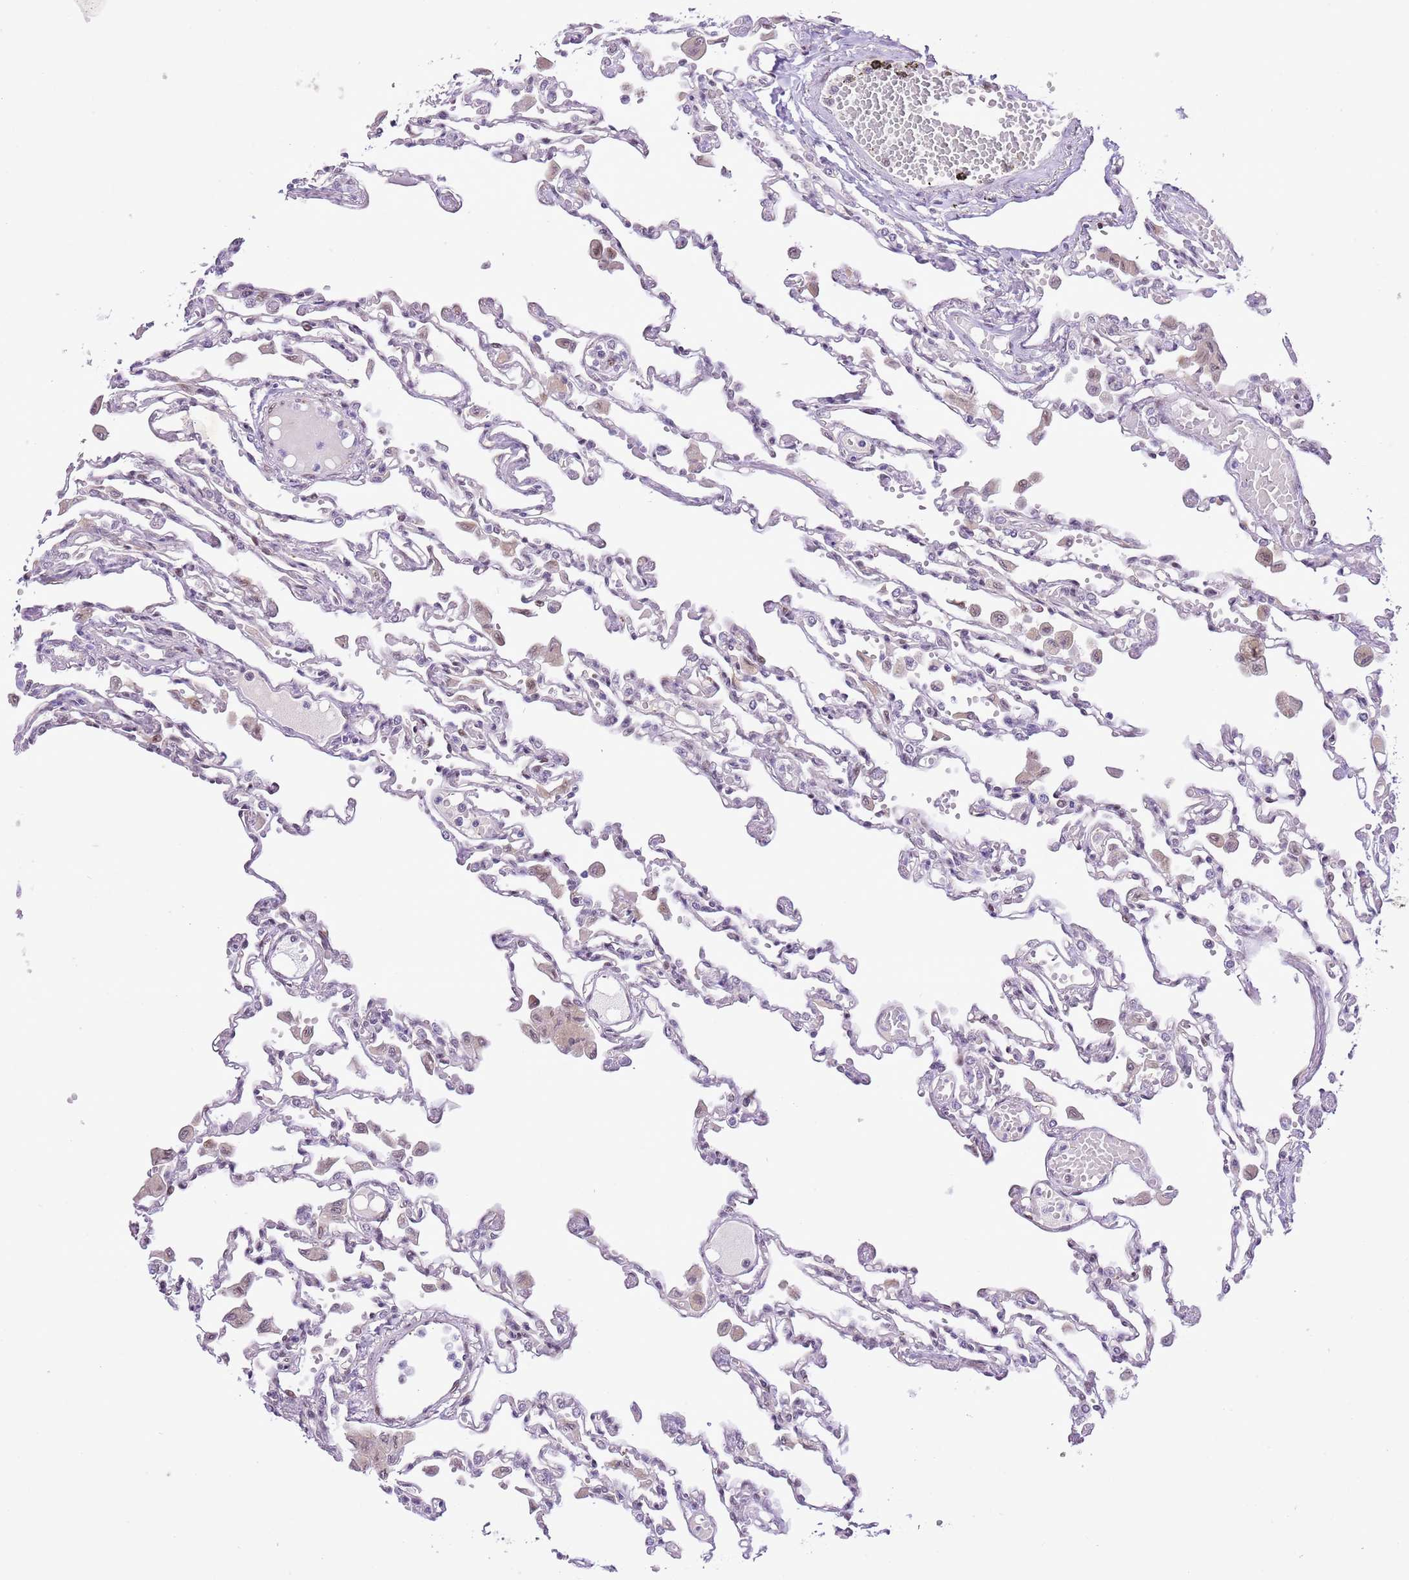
{"staining": {"intensity": "moderate", "quantity": "<25%", "location": "nuclear"}, "tissue": "lung", "cell_type": "Alveolar cells", "image_type": "normal", "snomed": [{"axis": "morphology", "description": "Normal tissue, NOS"}, {"axis": "topography", "description": "Bronchus"}, {"axis": "topography", "description": "Lung"}], "caption": "This histopathology image demonstrates unremarkable lung stained with immunohistochemistry (IHC) to label a protein in brown. The nuclear of alveolar cells show moderate positivity for the protein. Nuclei are counter-stained blue.", "gene": "NACC2", "patient": {"sex": "female", "age": 49}}